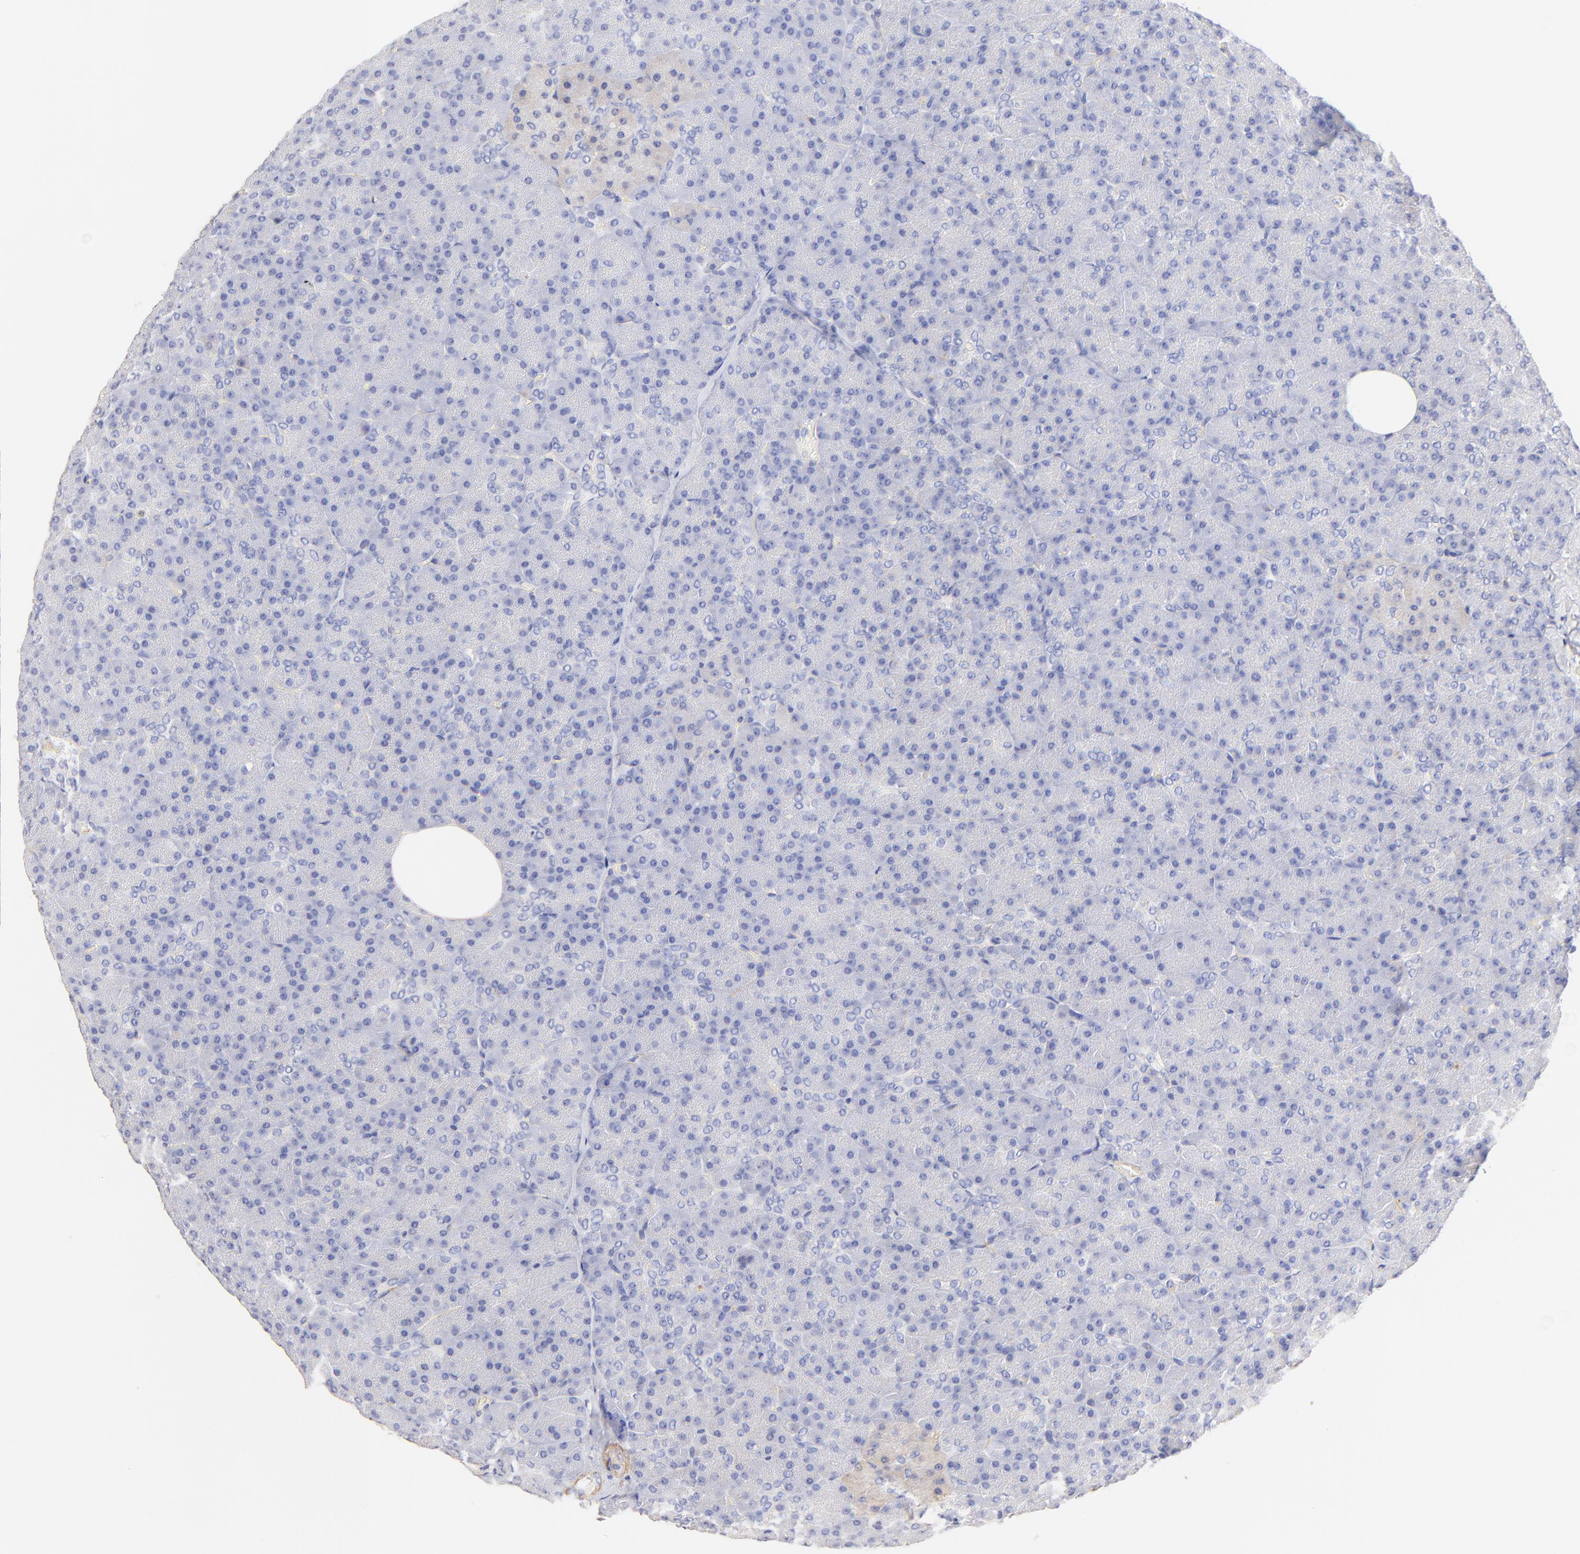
{"staining": {"intensity": "negative", "quantity": "none", "location": "none"}, "tissue": "pancreas", "cell_type": "Exocrine glandular cells", "image_type": "normal", "snomed": [{"axis": "morphology", "description": "Normal tissue, NOS"}, {"axis": "topography", "description": "Pancreas"}], "caption": "Immunohistochemical staining of unremarkable human pancreas demonstrates no significant staining in exocrine glandular cells. The staining is performed using DAB (3,3'-diaminobenzidine) brown chromogen with nuclei counter-stained in using hematoxylin.", "gene": "ACTRT1", "patient": {"sex": "female", "age": 35}}